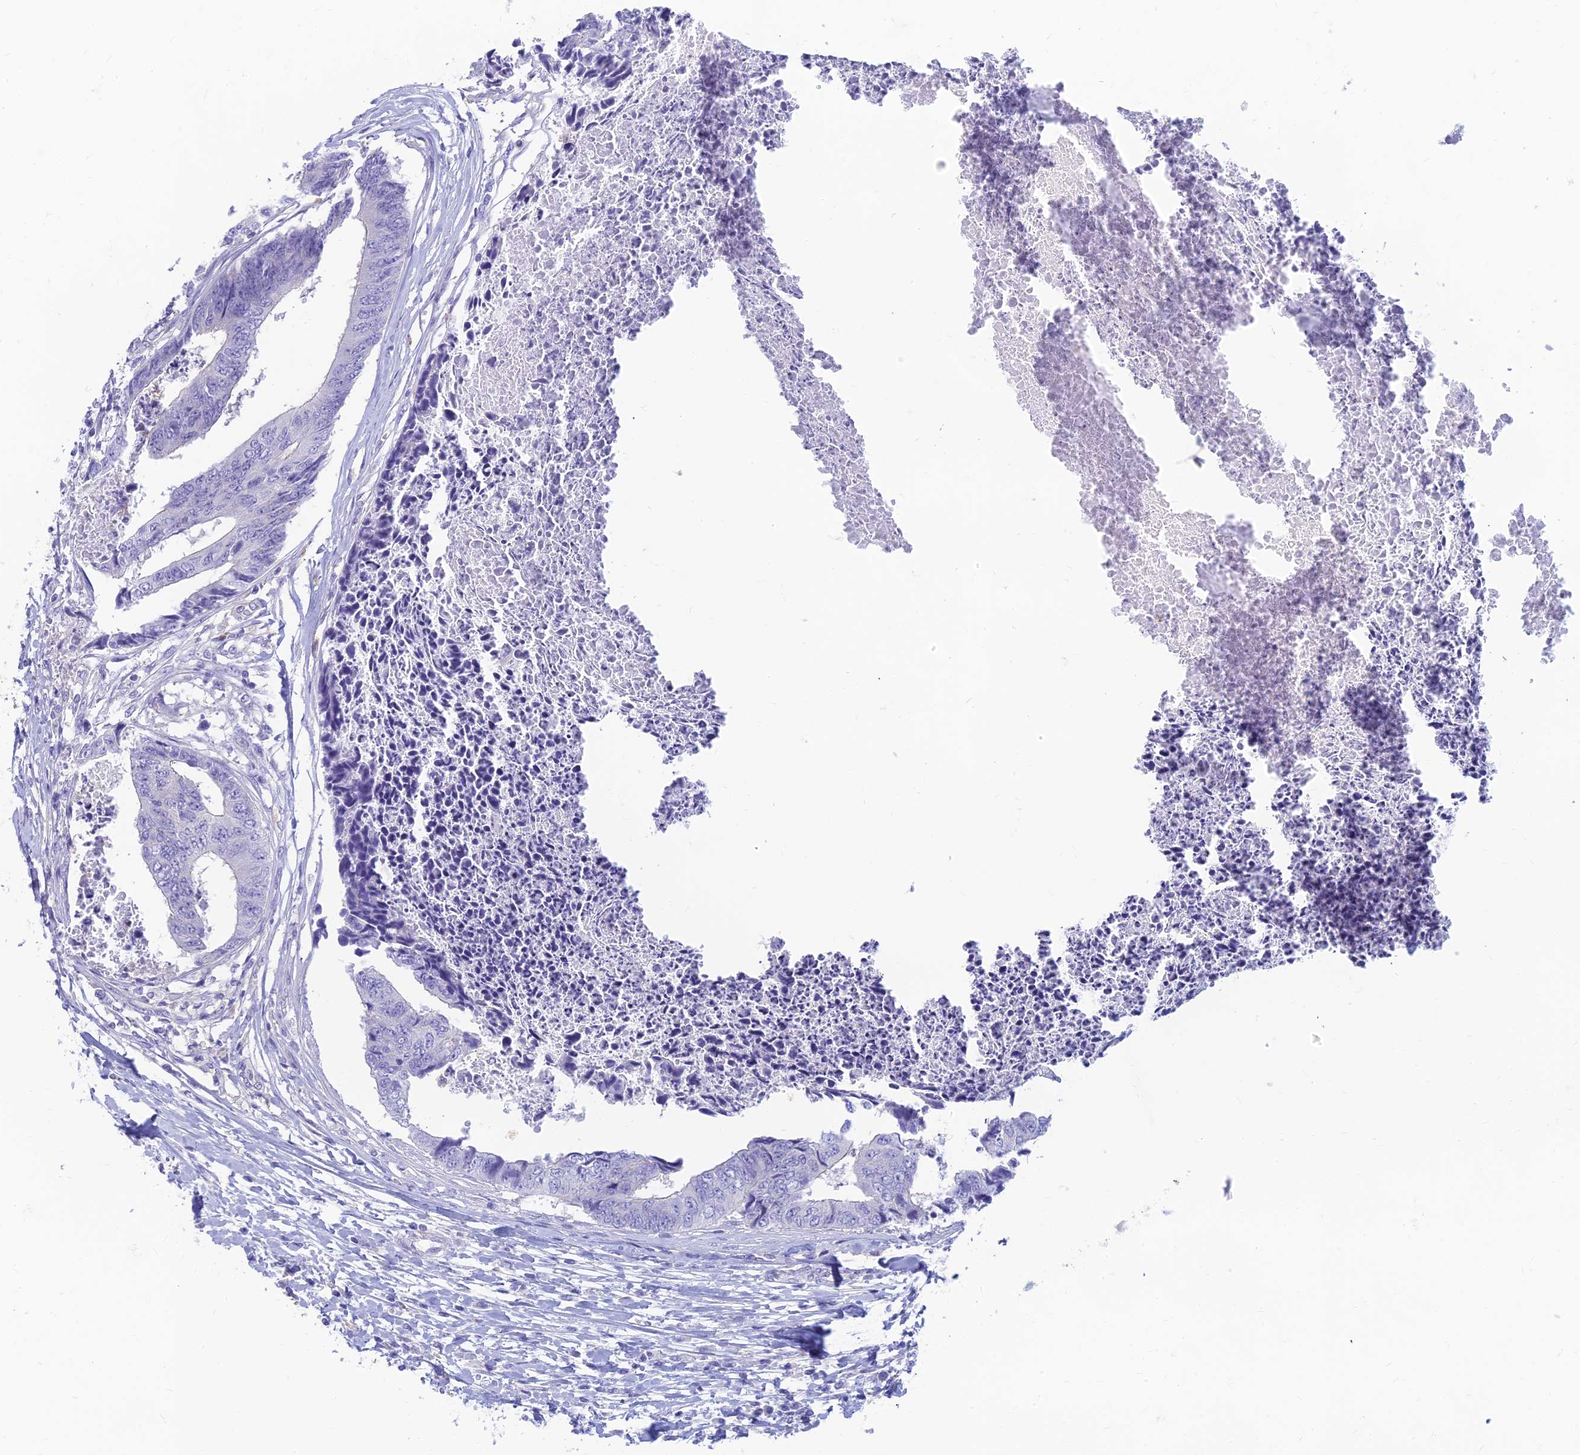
{"staining": {"intensity": "negative", "quantity": "none", "location": "none"}, "tissue": "colorectal cancer", "cell_type": "Tumor cells", "image_type": "cancer", "snomed": [{"axis": "morphology", "description": "Adenocarcinoma, NOS"}, {"axis": "topography", "description": "Rectum"}], "caption": "Human adenocarcinoma (colorectal) stained for a protein using immunohistochemistry reveals no positivity in tumor cells.", "gene": "STRN4", "patient": {"sex": "male", "age": 84}}